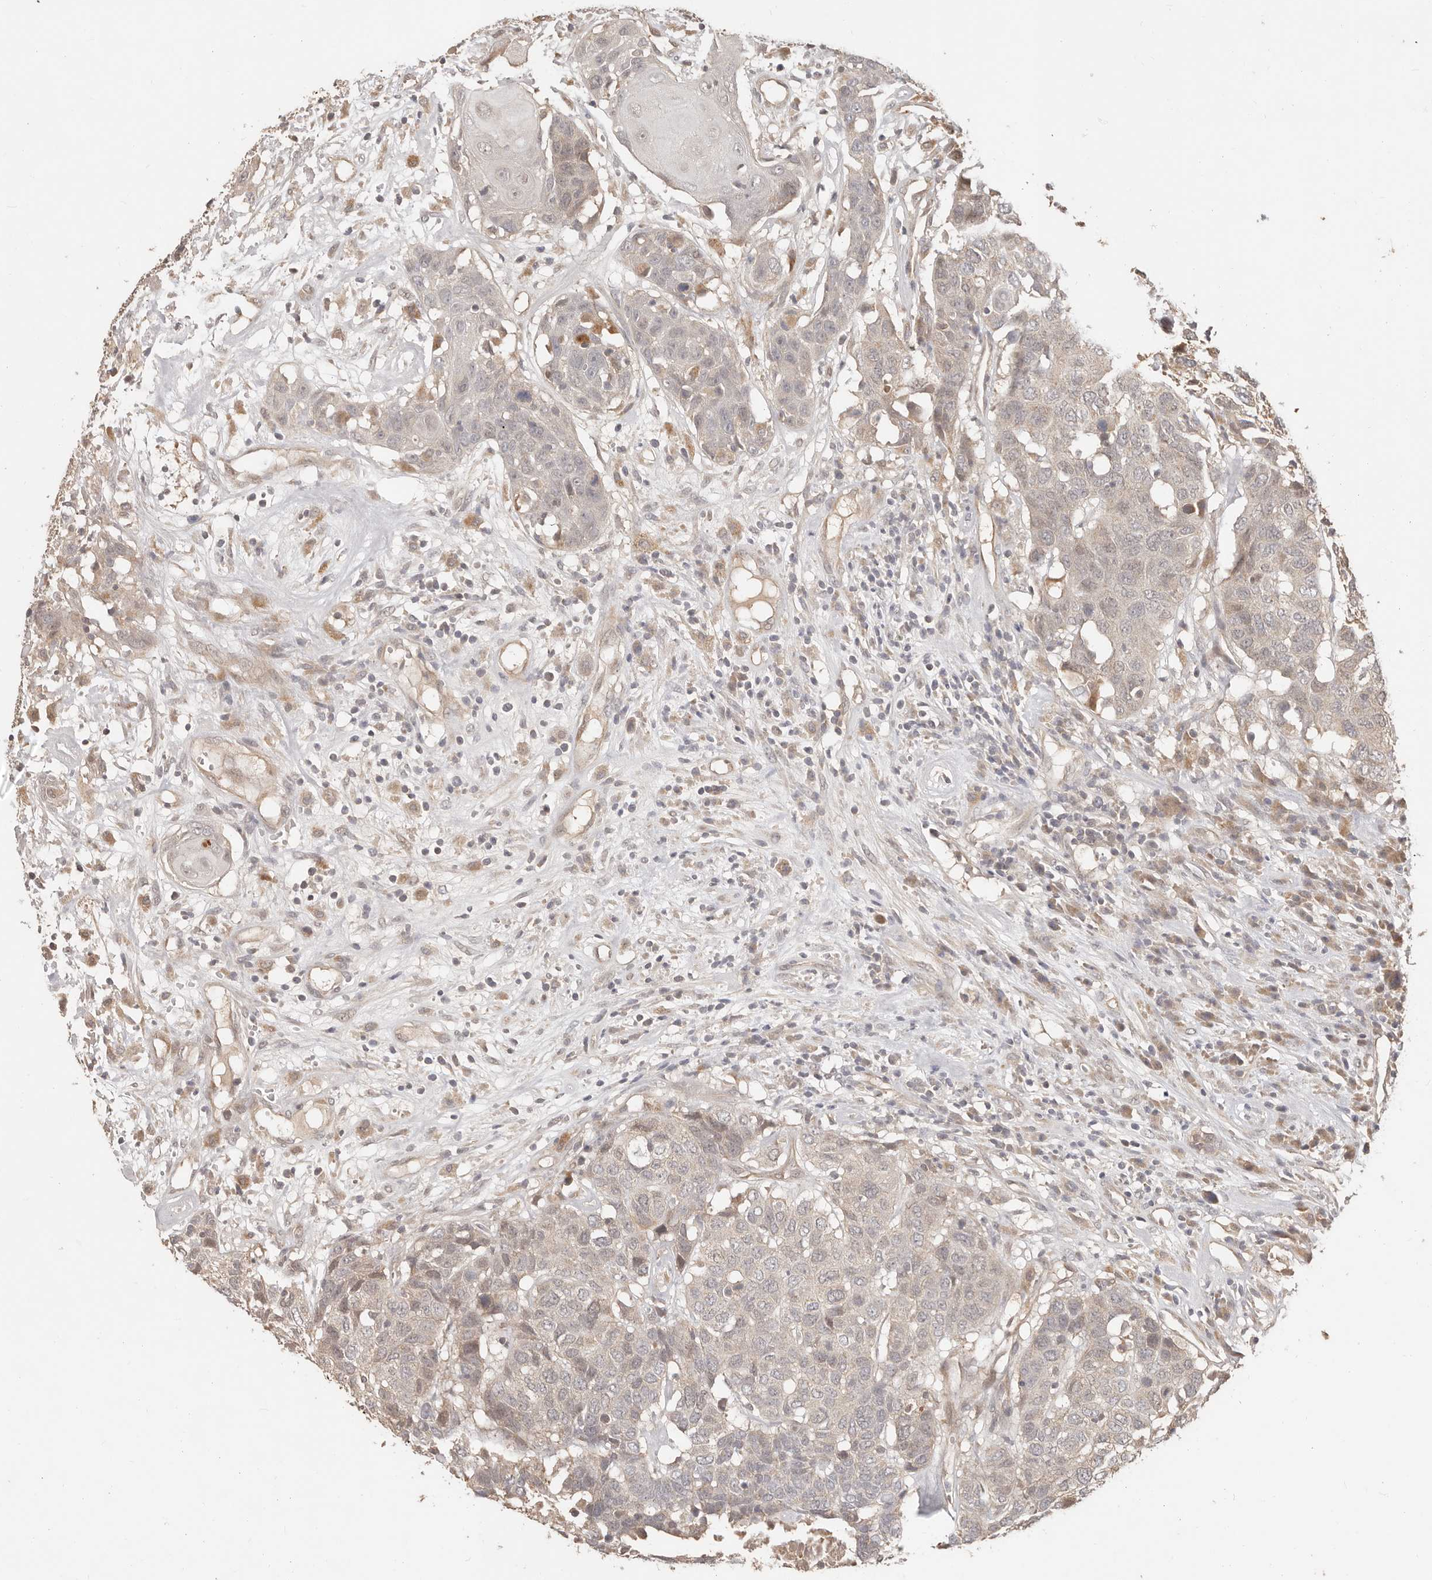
{"staining": {"intensity": "weak", "quantity": "<25%", "location": "cytoplasmic/membranous"}, "tissue": "head and neck cancer", "cell_type": "Tumor cells", "image_type": "cancer", "snomed": [{"axis": "morphology", "description": "Squamous cell carcinoma, NOS"}, {"axis": "topography", "description": "Head-Neck"}], "caption": "The immunohistochemistry micrograph has no significant expression in tumor cells of head and neck cancer (squamous cell carcinoma) tissue. (Brightfield microscopy of DAB immunohistochemistry (IHC) at high magnification).", "gene": "MTFR2", "patient": {"sex": "male", "age": 66}}